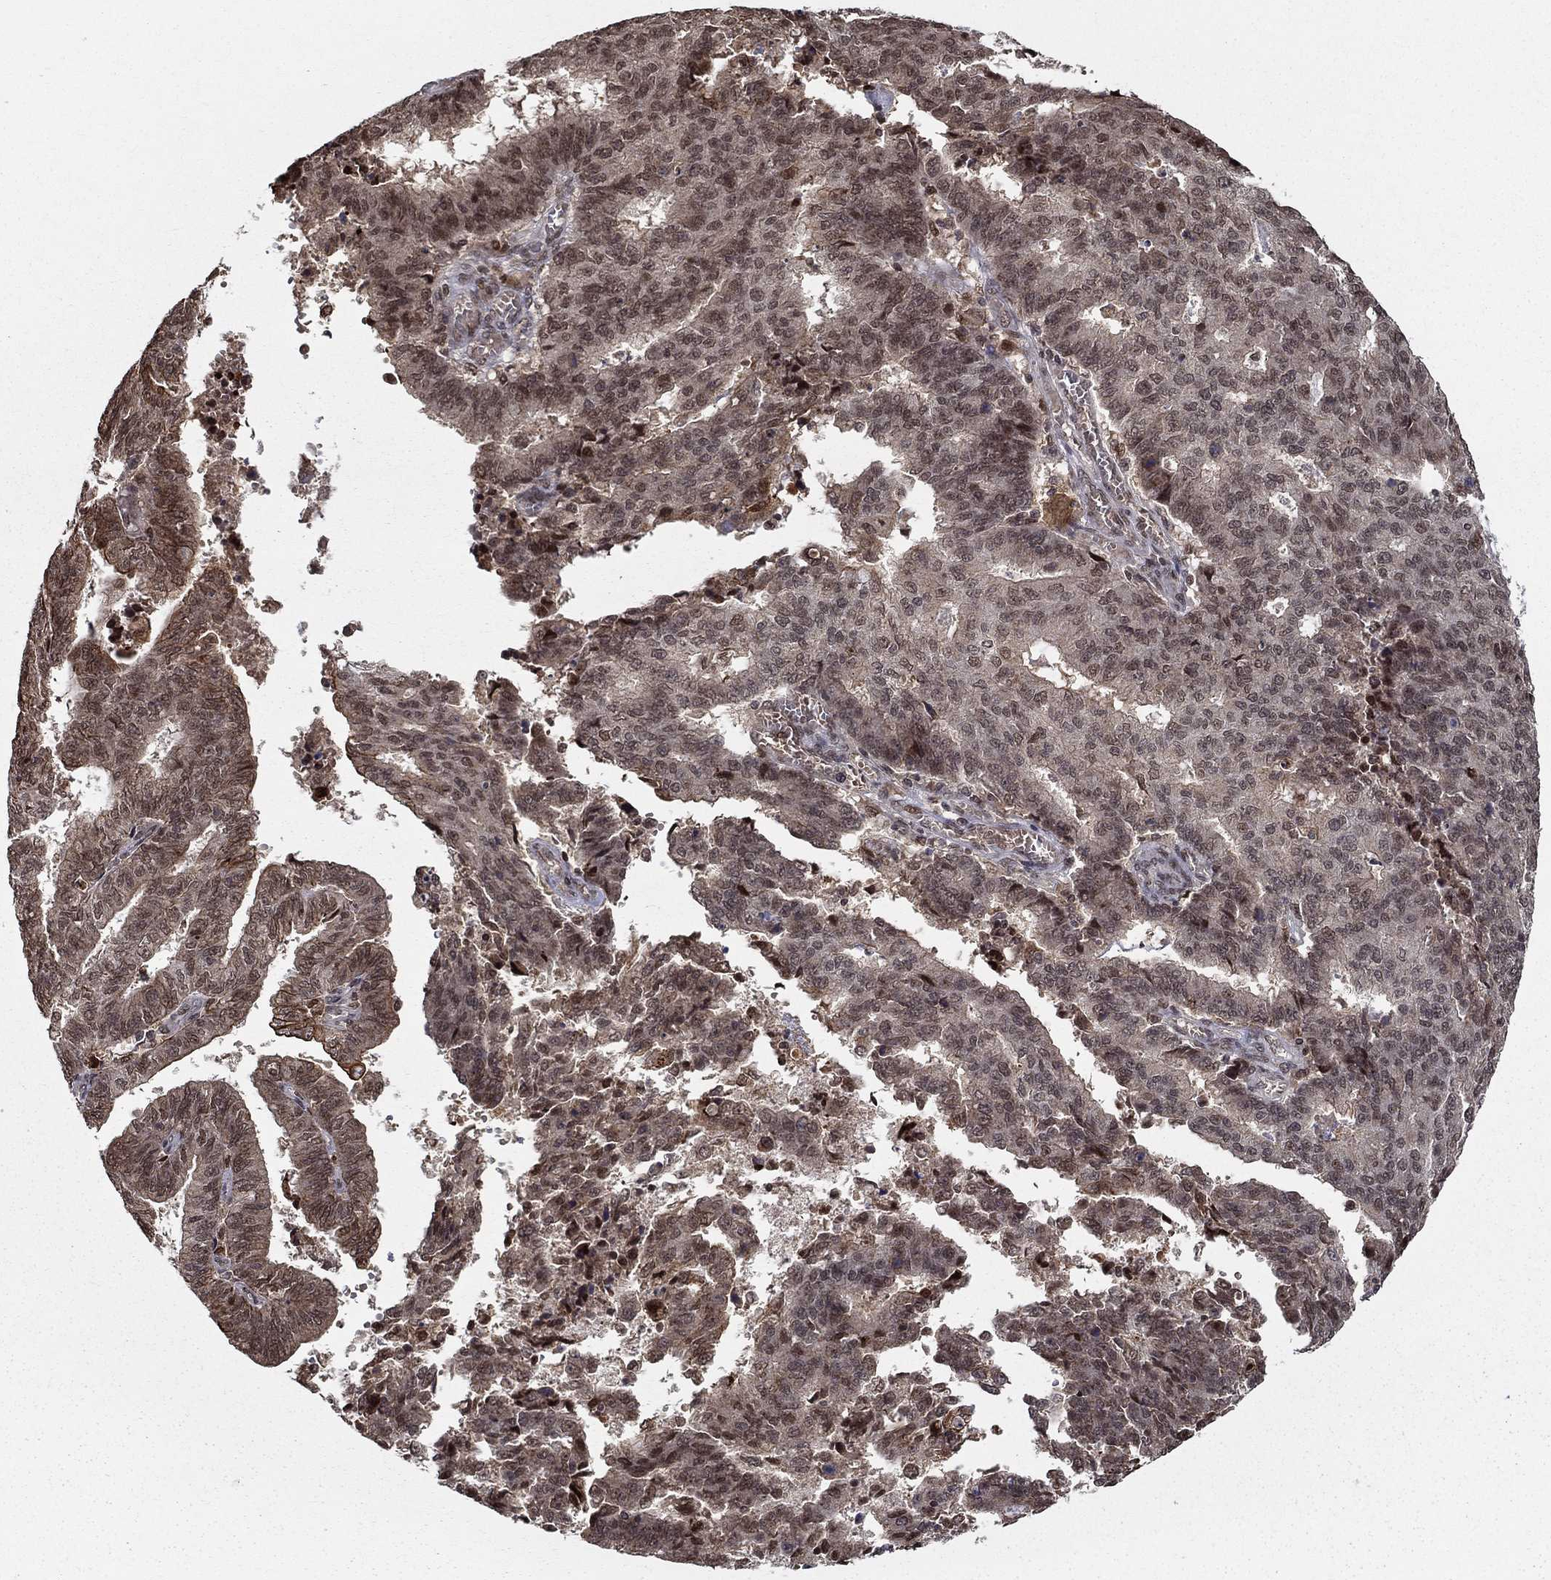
{"staining": {"intensity": "weak", "quantity": "25%-75%", "location": "cytoplasmic/membranous"}, "tissue": "endometrial cancer", "cell_type": "Tumor cells", "image_type": "cancer", "snomed": [{"axis": "morphology", "description": "Adenocarcinoma, NOS"}, {"axis": "topography", "description": "Endometrium"}], "caption": "The photomicrograph reveals a brown stain indicating the presence of a protein in the cytoplasmic/membranous of tumor cells in endometrial cancer.", "gene": "CDCA7L", "patient": {"sex": "female", "age": 82}}